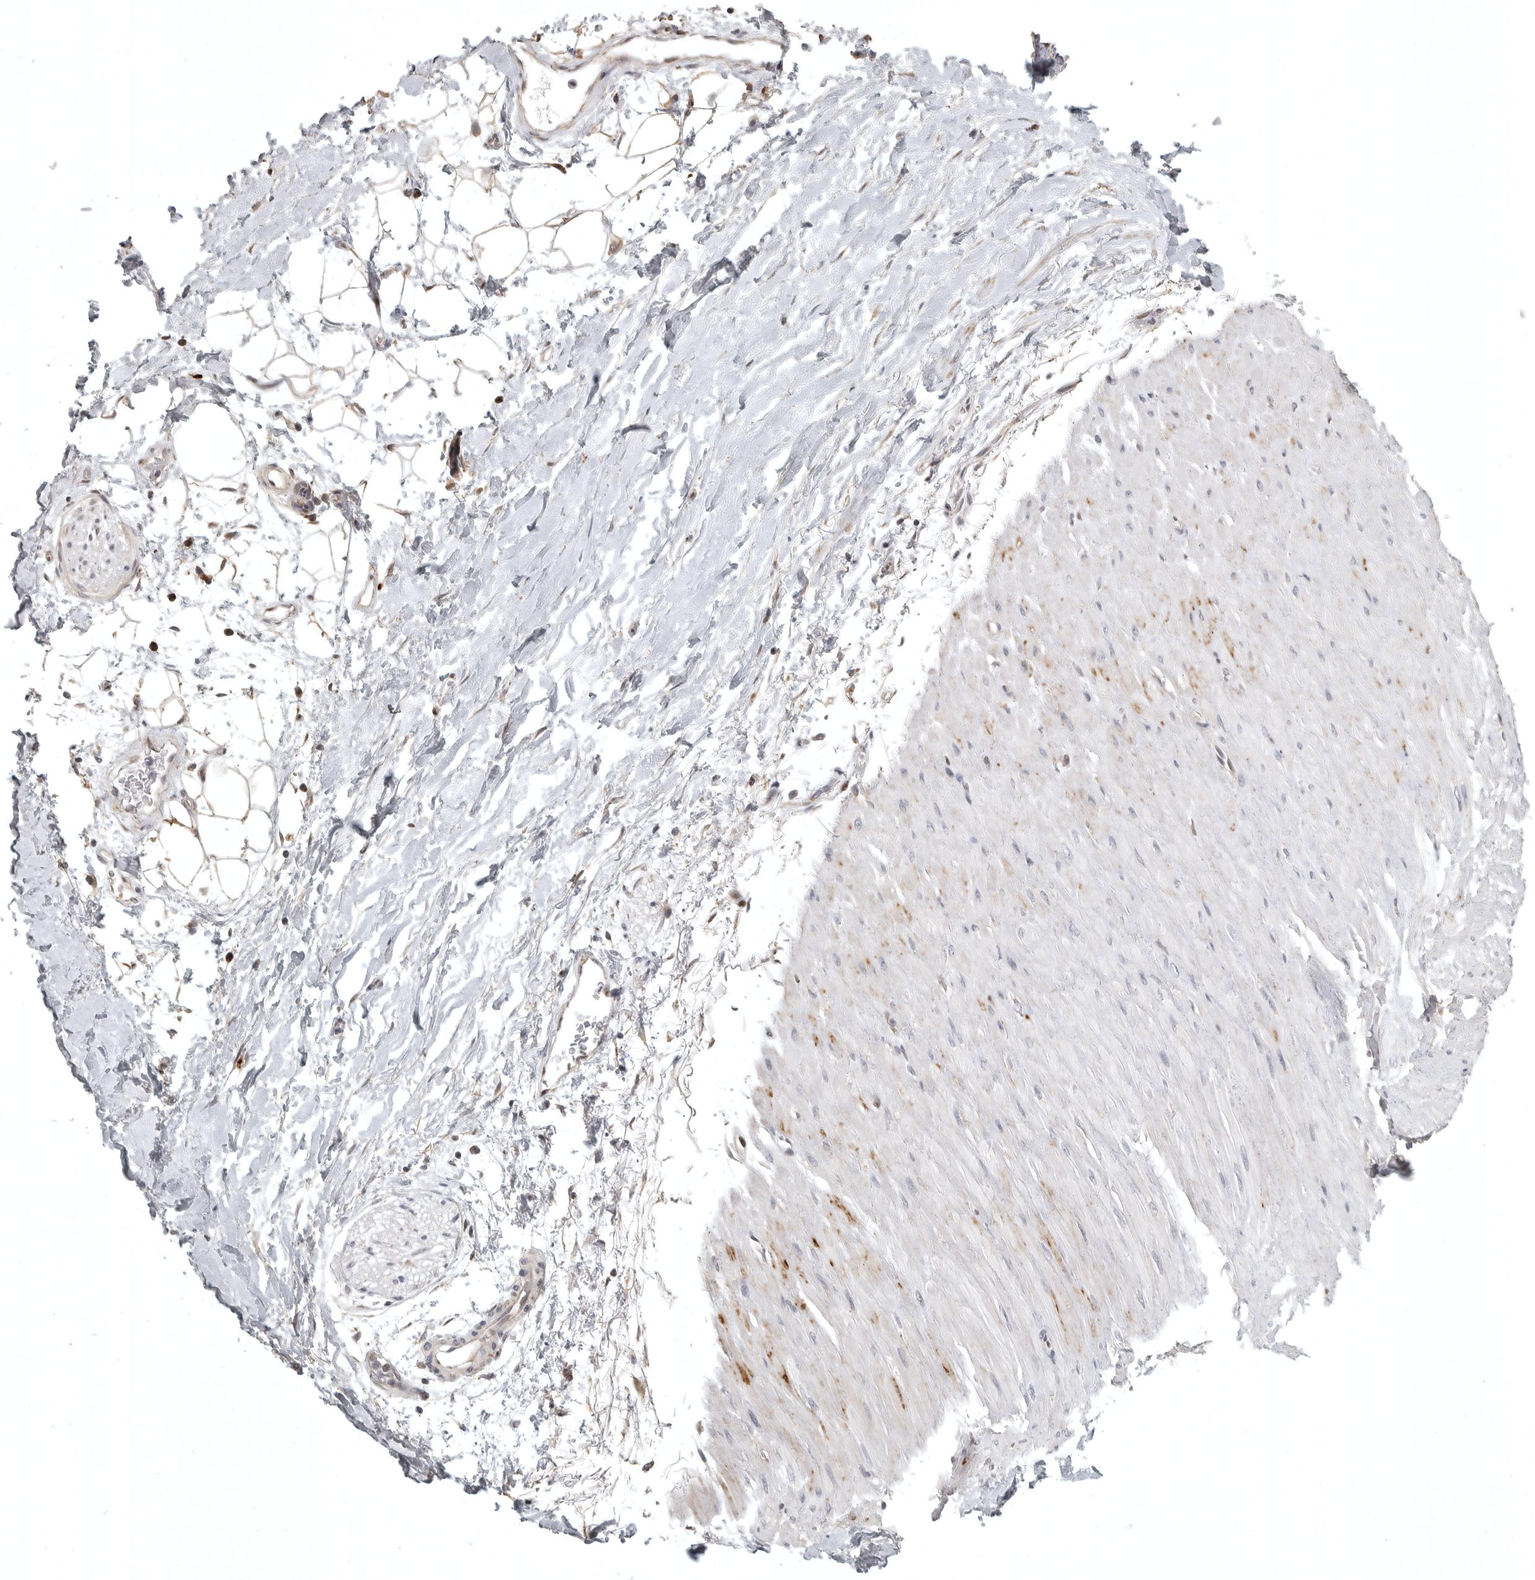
{"staining": {"intensity": "weak", "quantity": "25%-75%", "location": "cytoplasmic/membranous"}, "tissue": "adipose tissue", "cell_type": "Adipocytes", "image_type": "normal", "snomed": [{"axis": "morphology", "description": "Normal tissue, NOS"}, {"axis": "topography", "description": "Soft tissue"}], "caption": "An image showing weak cytoplasmic/membranous expression in about 25%-75% of adipocytes in benign adipose tissue, as visualized by brown immunohistochemical staining.", "gene": "POLE2", "patient": {"sex": "male", "age": 72}}